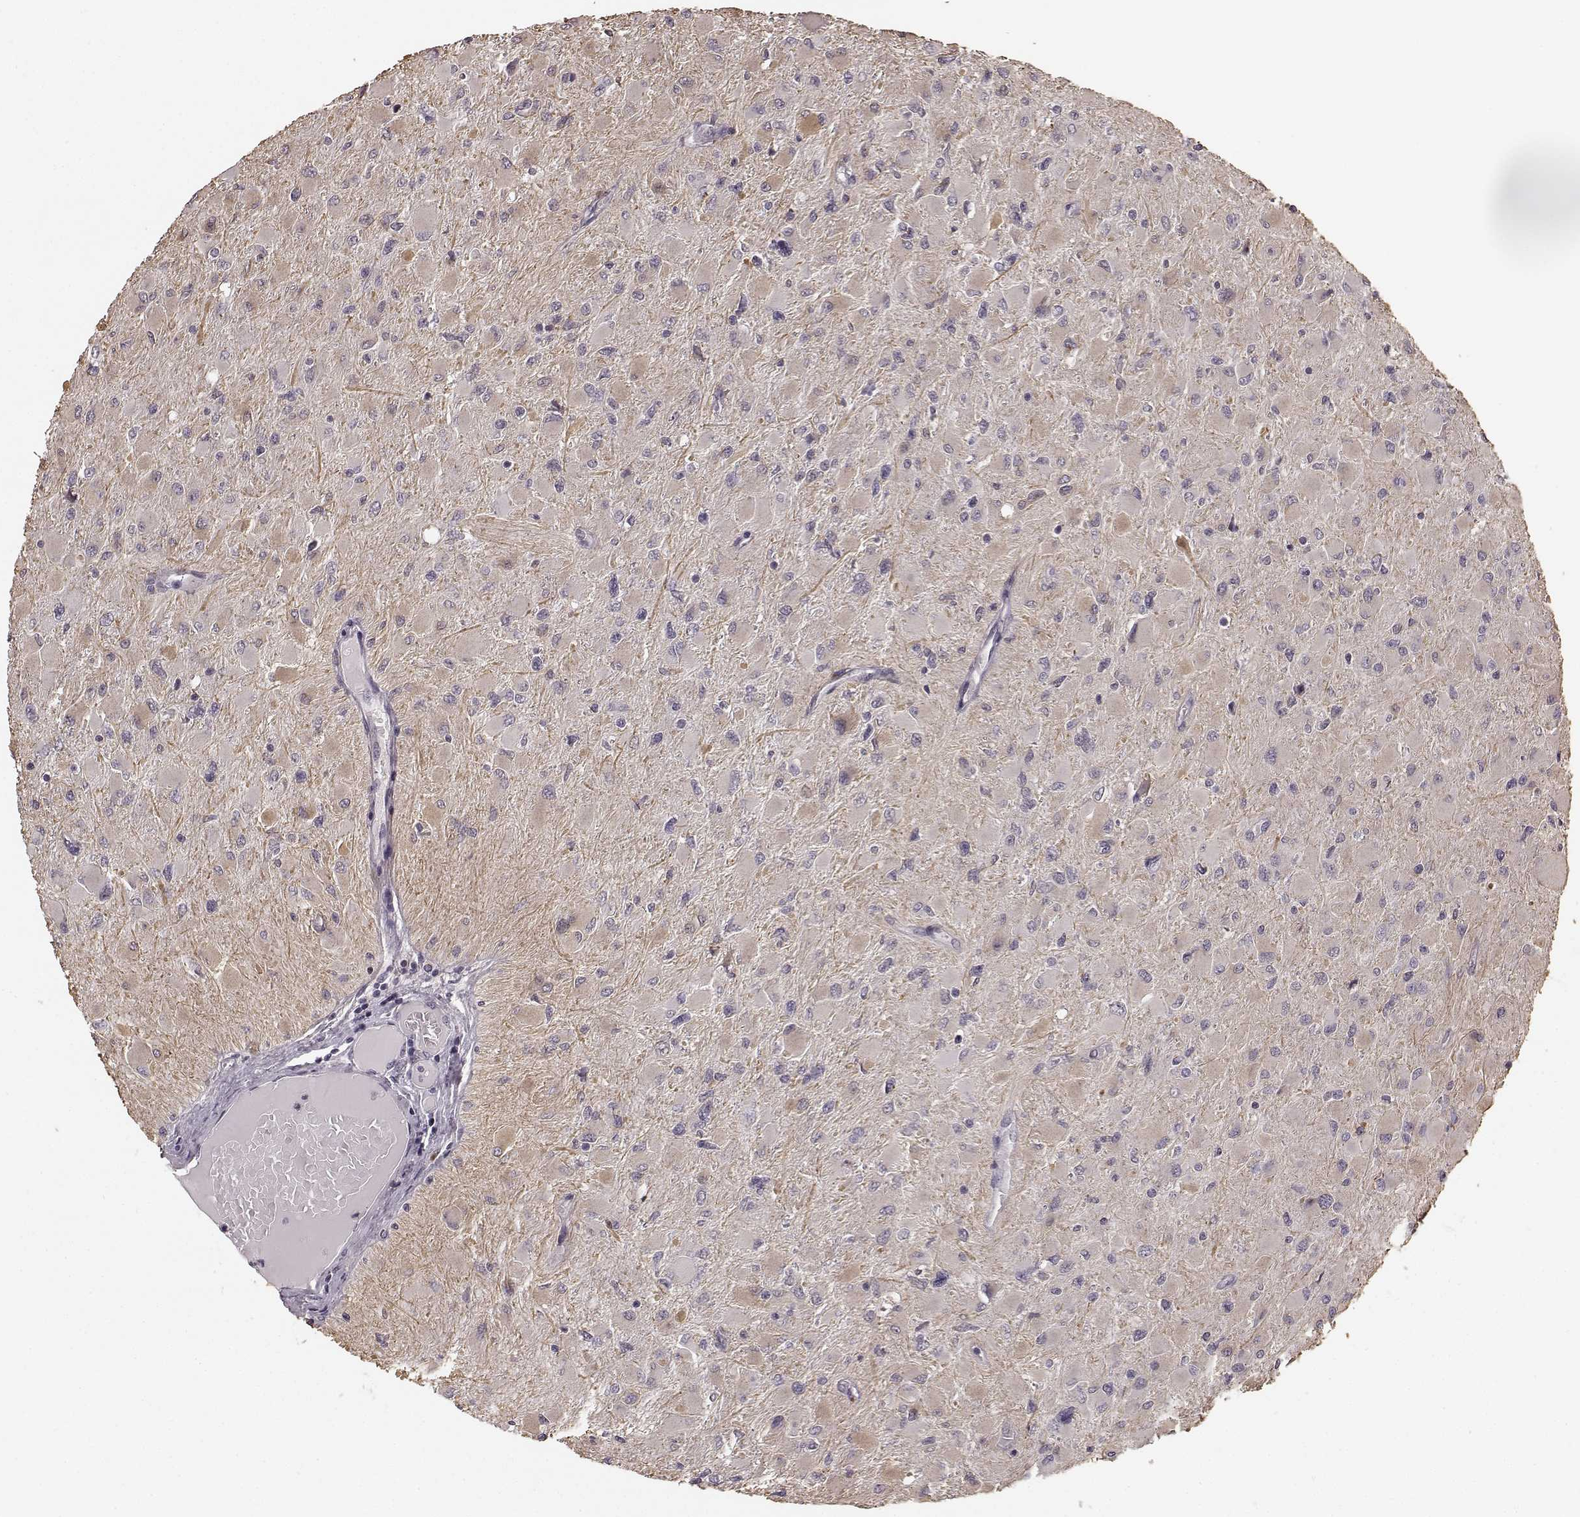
{"staining": {"intensity": "weak", "quantity": "25%-75%", "location": "cytoplasmic/membranous"}, "tissue": "glioma", "cell_type": "Tumor cells", "image_type": "cancer", "snomed": [{"axis": "morphology", "description": "Glioma, malignant, High grade"}, {"axis": "topography", "description": "Cerebral cortex"}], "caption": "Glioma was stained to show a protein in brown. There is low levels of weak cytoplasmic/membranous positivity in about 25%-75% of tumor cells. (IHC, brightfield microscopy, high magnification).", "gene": "RIT2", "patient": {"sex": "female", "age": 36}}